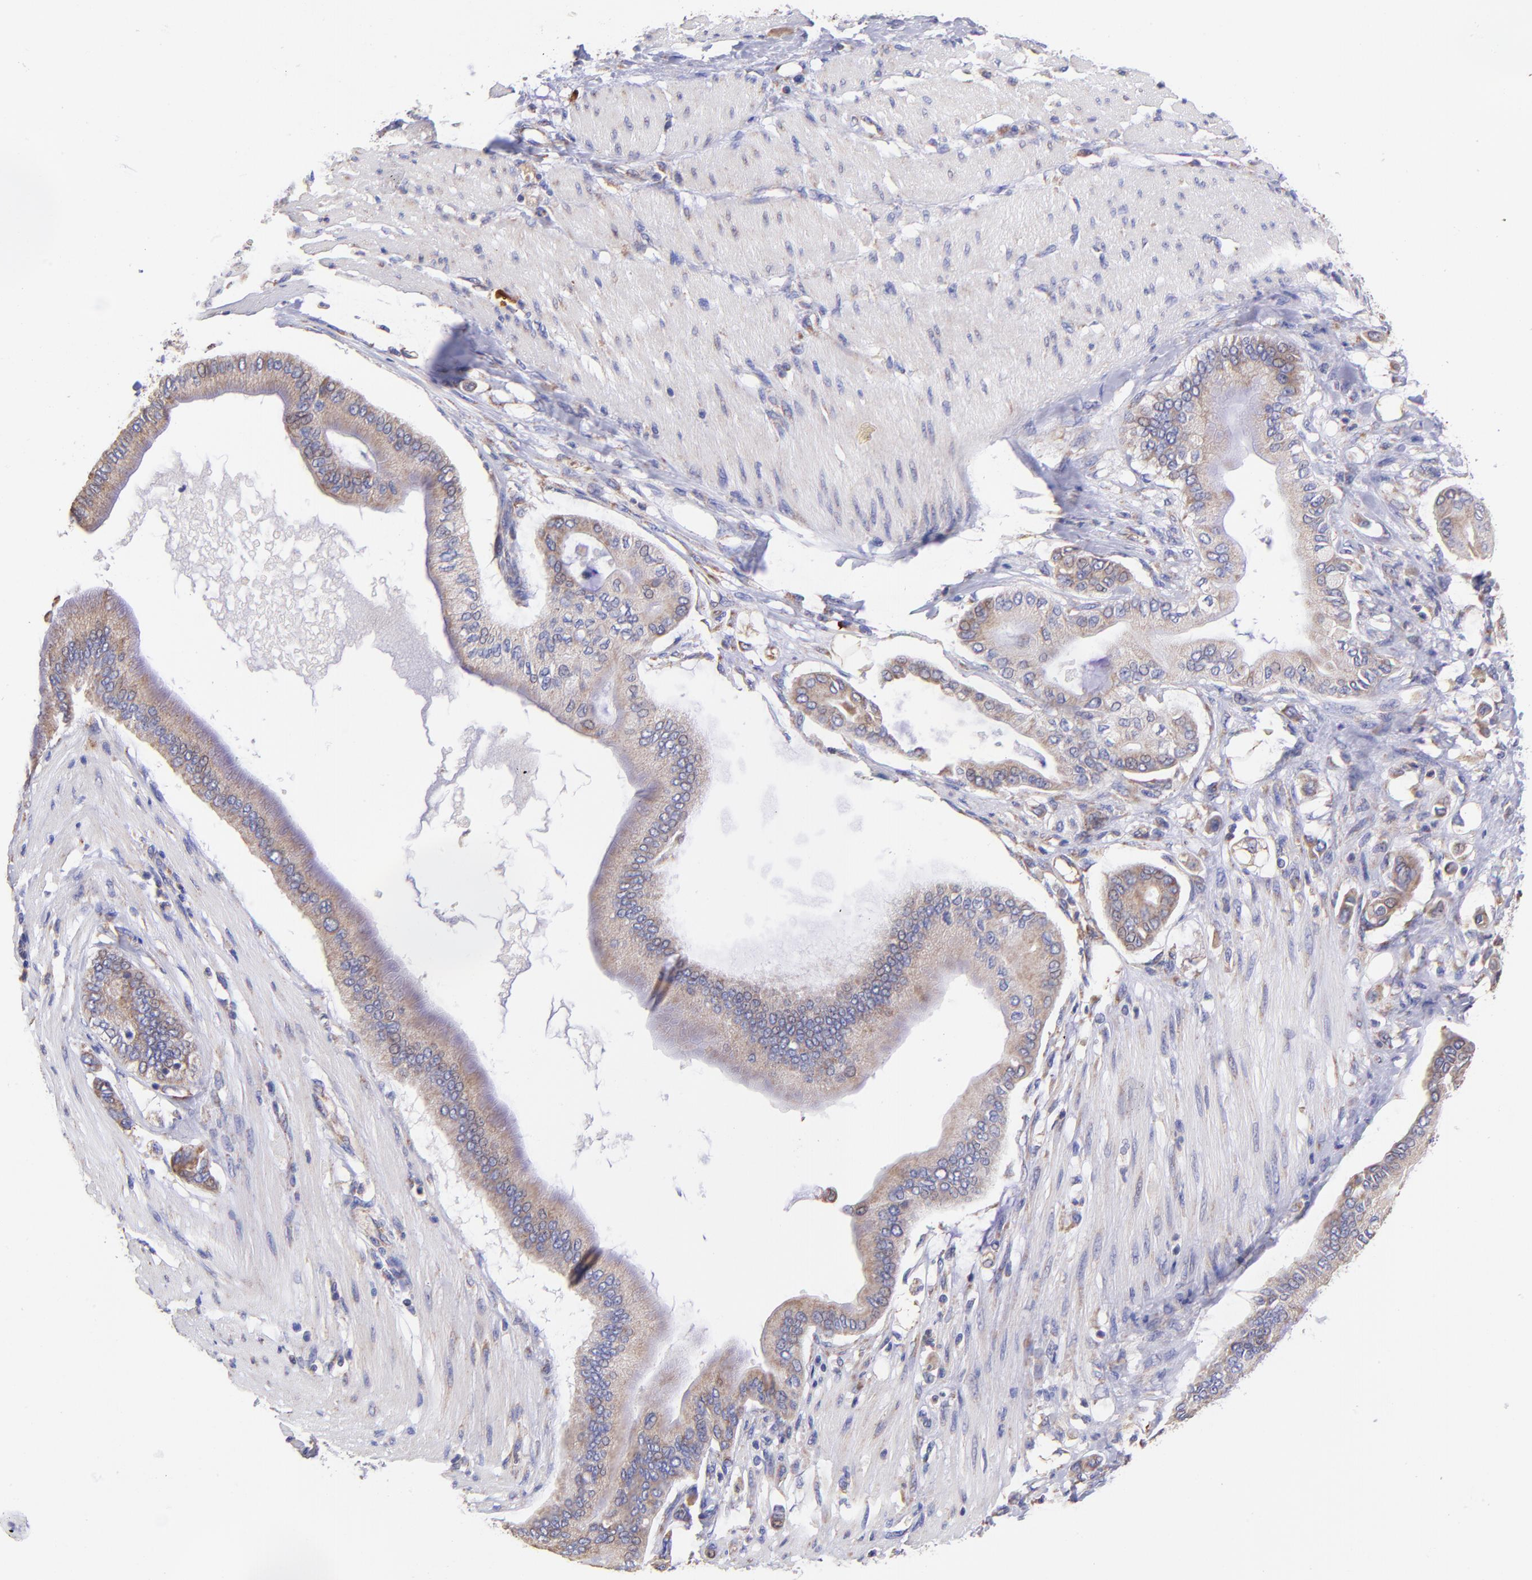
{"staining": {"intensity": "weak", "quantity": ">75%", "location": "cytoplasmic/membranous"}, "tissue": "pancreatic cancer", "cell_type": "Tumor cells", "image_type": "cancer", "snomed": [{"axis": "morphology", "description": "Adenocarcinoma, NOS"}, {"axis": "morphology", "description": "Adenocarcinoma, metastatic, NOS"}, {"axis": "topography", "description": "Lymph node"}, {"axis": "topography", "description": "Pancreas"}, {"axis": "topography", "description": "Duodenum"}], "caption": "A brown stain shows weak cytoplasmic/membranous expression of a protein in human pancreatic cancer tumor cells.", "gene": "PREX1", "patient": {"sex": "female", "age": 64}}